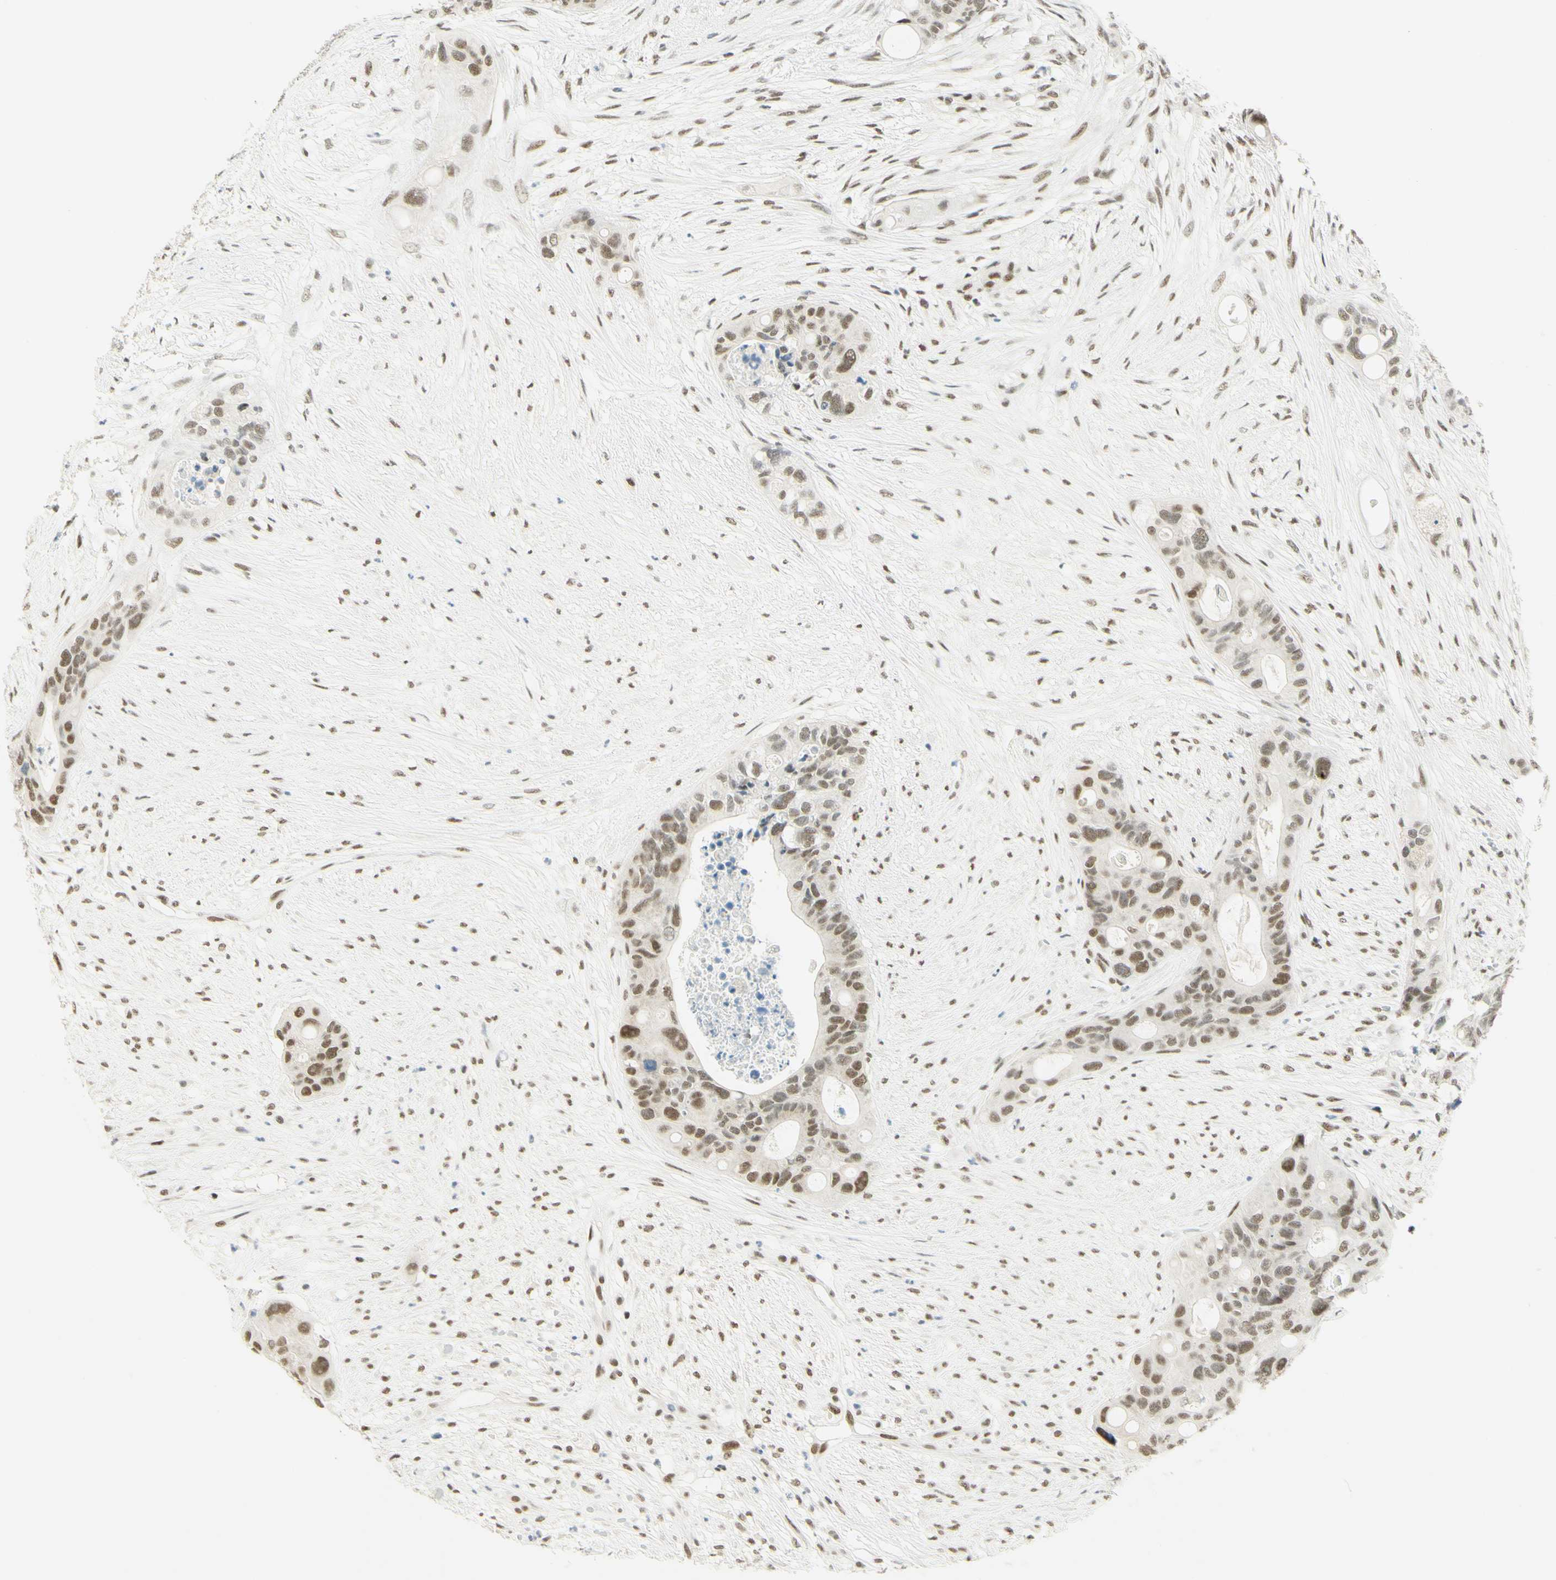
{"staining": {"intensity": "moderate", "quantity": "25%-75%", "location": "nuclear"}, "tissue": "colorectal cancer", "cell_type": "Tumor cells", "image_type": "cancer", "snomed": [{"axis": "morphology", "description": "Adenocarcinoma, NOS"}, {"axis": "topography", "description": "Colon"}], "caption": "Immunohistochemistry (IHC) (DAB (3,3'-diaminobenzidine)) staining of human colorectal adenocarcinoma exhibits moderate nuclear protein expression in approximately 25%-75% of tumor cells.", "gene": "PMS2", "patient": {"sex": "female", "age": 57}}